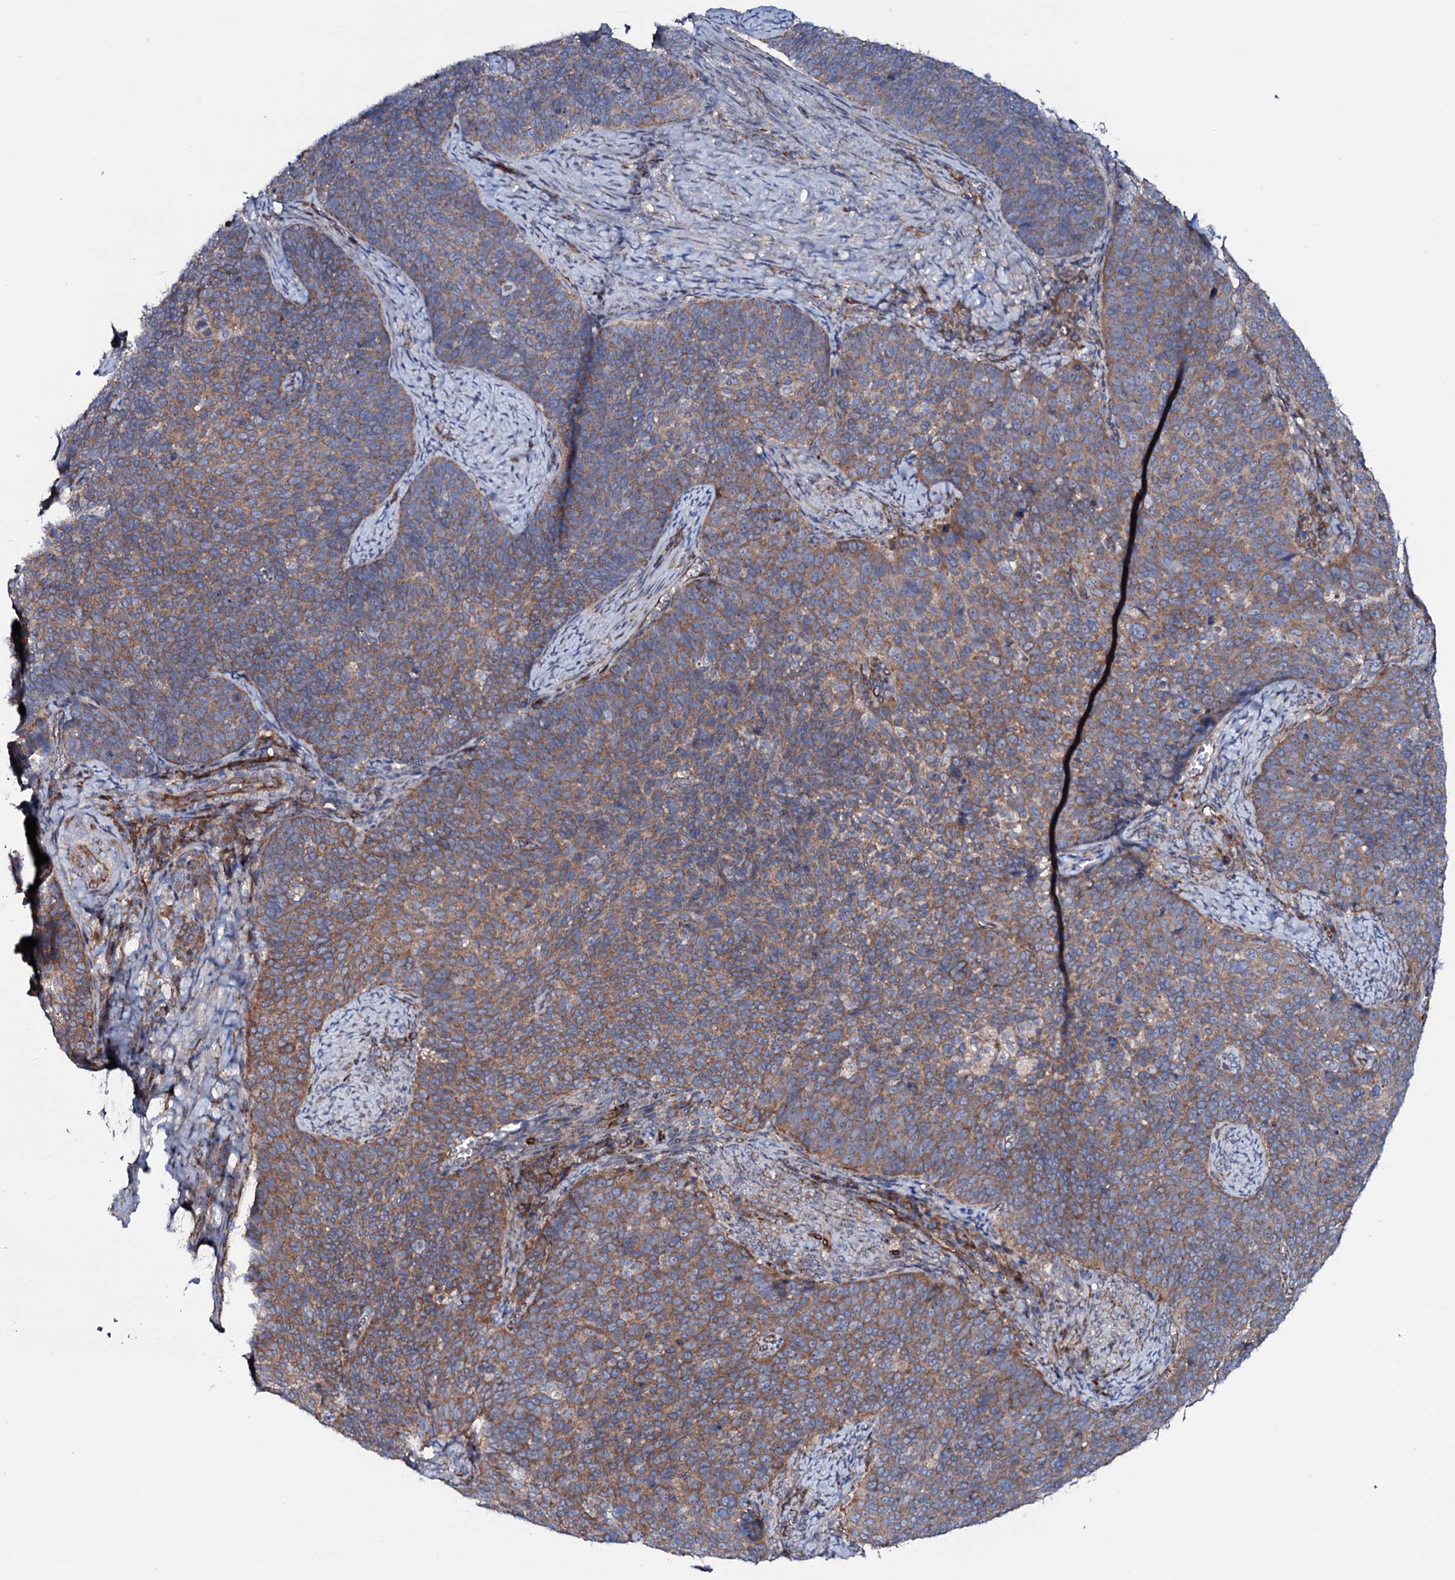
{"staining": {"intensity": "moderate", "quantity": ">75%", "location": "cytoplasmic/membranous"}, "tissue": "cervical cancer", "cell_type": "Tumor cells", "image_type": "cancer", "snomed": [{"axis": "morphology", "description": "Normal tissue, NOS"}, {"axis": "morphology", "description": "Squamous cell carcinoma, NOS"}, {"axis": "topography", "description": "Cervix"}], "caption": "The histopathology image exhibits immunohistochemical staining of cervical squamous cell carcinoma. There is moderate cytoplasmic/membranous staining is appreciated in approximately >75% of tumor cells.", "gene": "STARD13", "patient": {"sex": "female", "age": 39}}